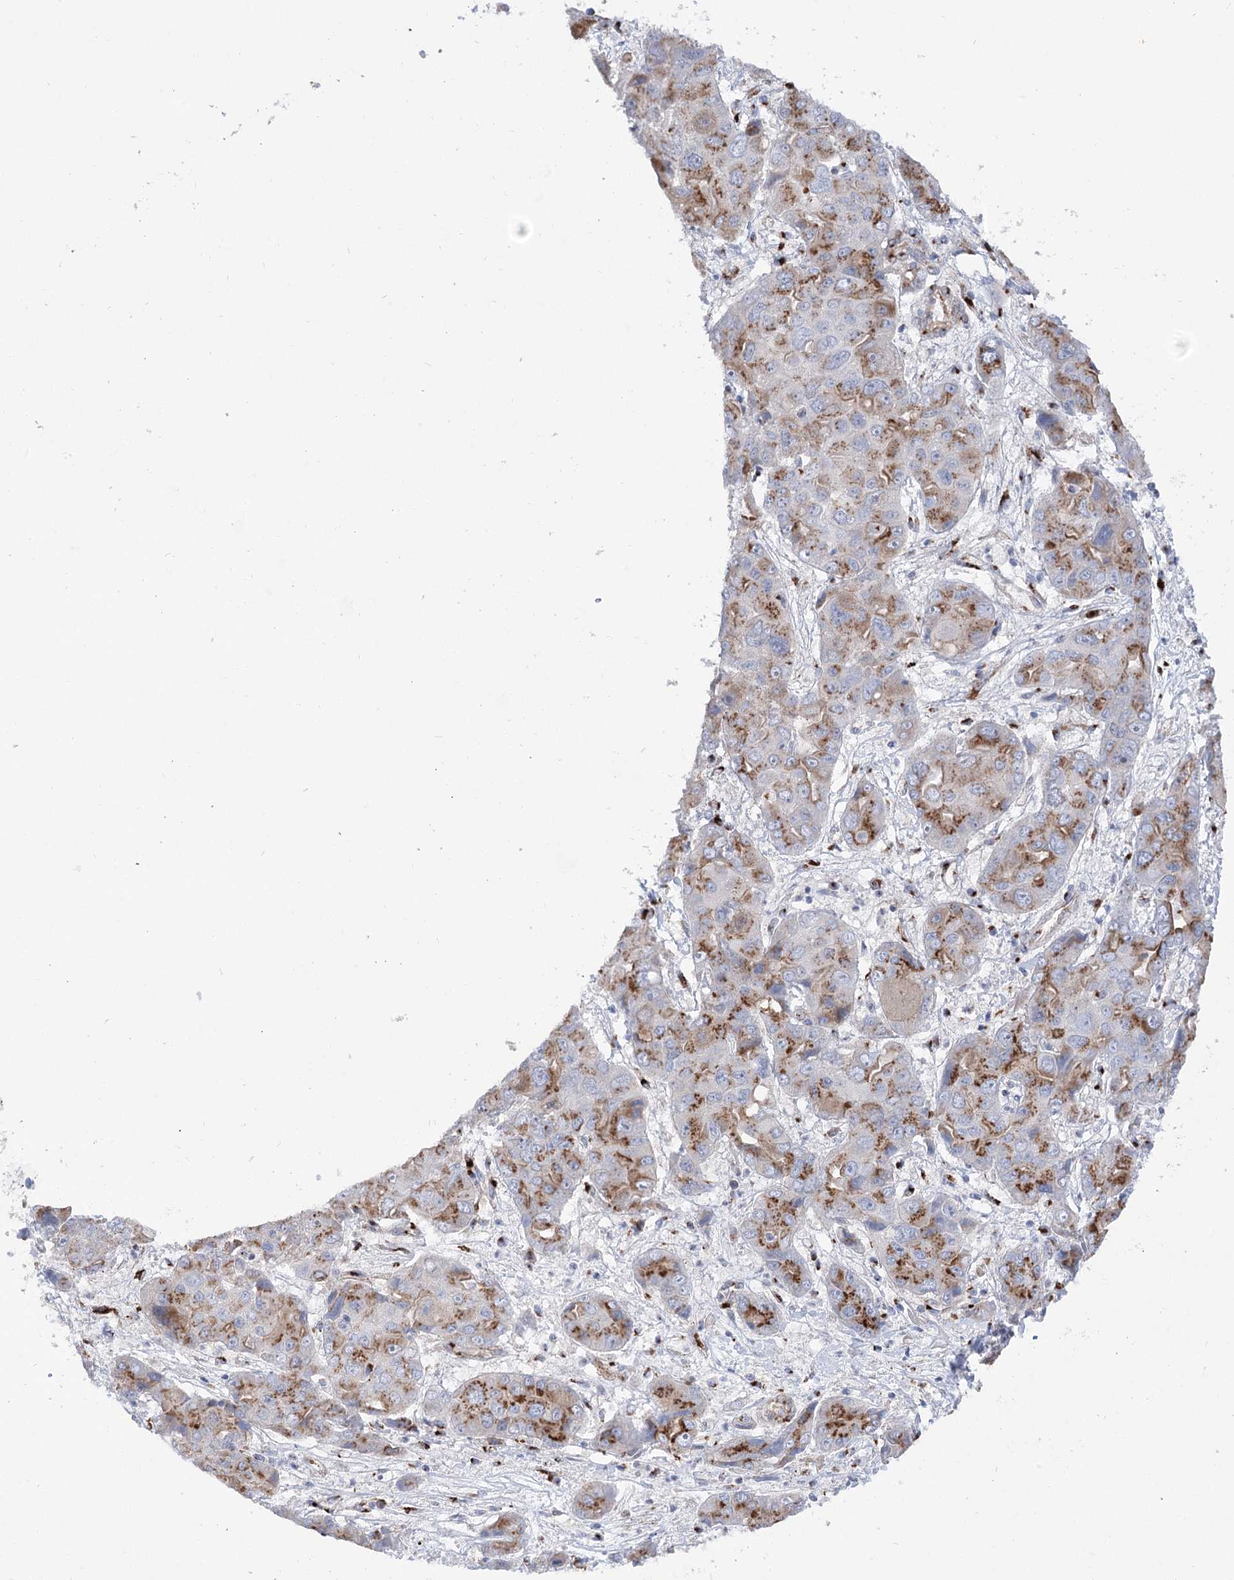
{"staining": {"intensity": "moderate", "quantity": ">75%", "location": "cytoplasmic/membranous"}, "tissue": "liver cancer", "cell_type": "Tumor cells", "image_type": "cancer", "snomed": [{"axis": "morphology", "description": "Cholangiocarcinoma"}, {"axis": "topography", "description": "Liver"}], "caption": "Immunohistochemistry histopathology image of neoplastic tissue: liver cholangiocarcinoma stained using immunohistochemistry (IHC) exhibits medium levels of moderate protein expression localized specifically in the cytoplasmic/membranous of tumor cells, appearing as a cytoplasmic/membranous brown color.", "gene": "TMEM165", "patient": {"sex": "male", "age": 67}}